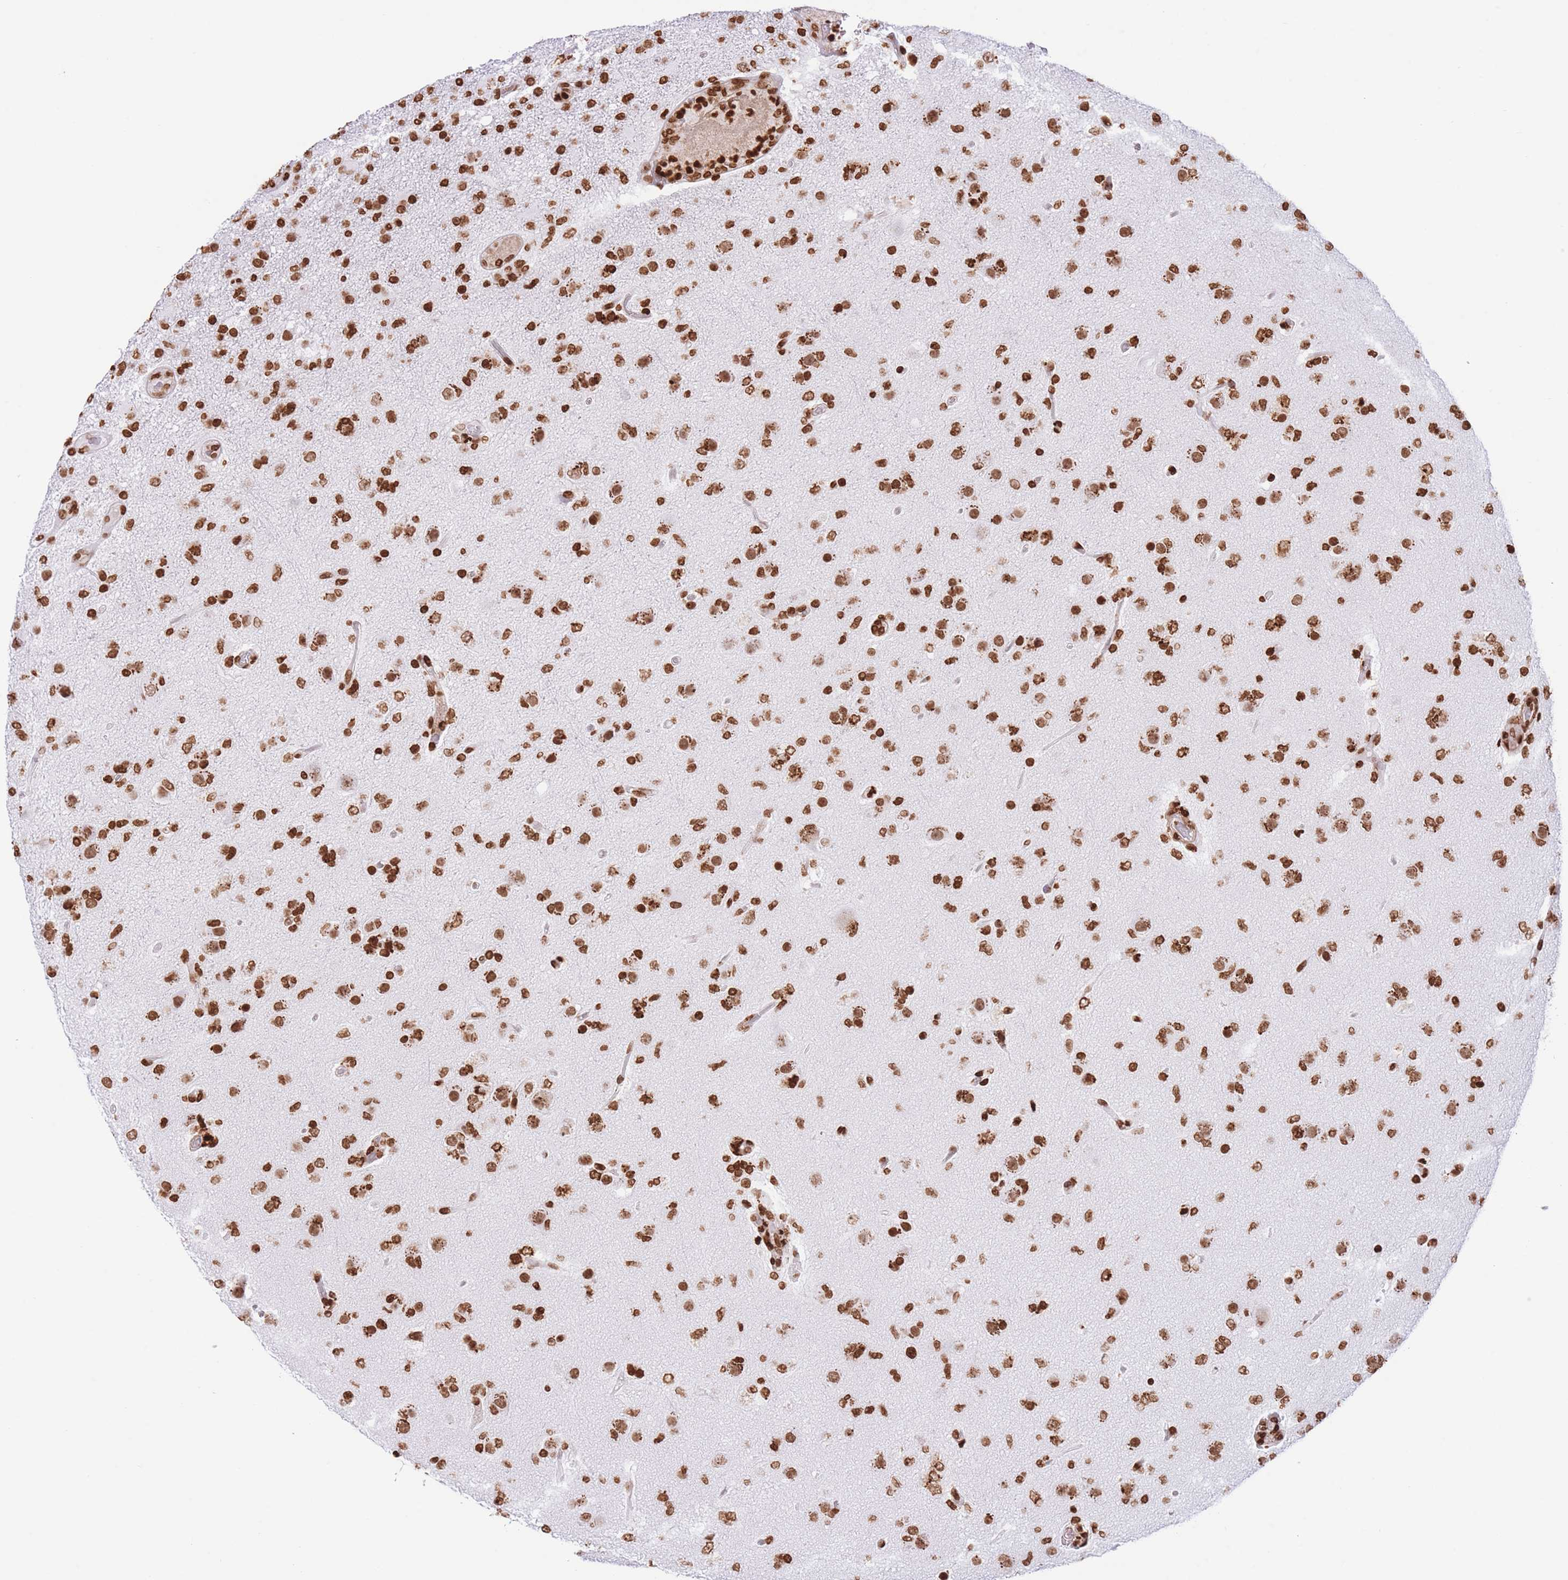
{"staining": {"intensity": "strong", "quantity": ">75%", "location": "nuclear"}, "tissue": "glioma", "cell_type": "Tumor cells", "image_type": "cancer", "snomed": [{"axis": "morphology", "description": "Glioma, malignant, High grade"}, {"axis": "topography", "description": "Brain"}], "caption": "Tumor cells show strong nuclear staining in about >75% of cells in glioma. Ihc stains the protein of interest in brown and the nuclei are stained blue.", "gene": "H2BC11", "patient": {"sex": "female", "age": 74}}